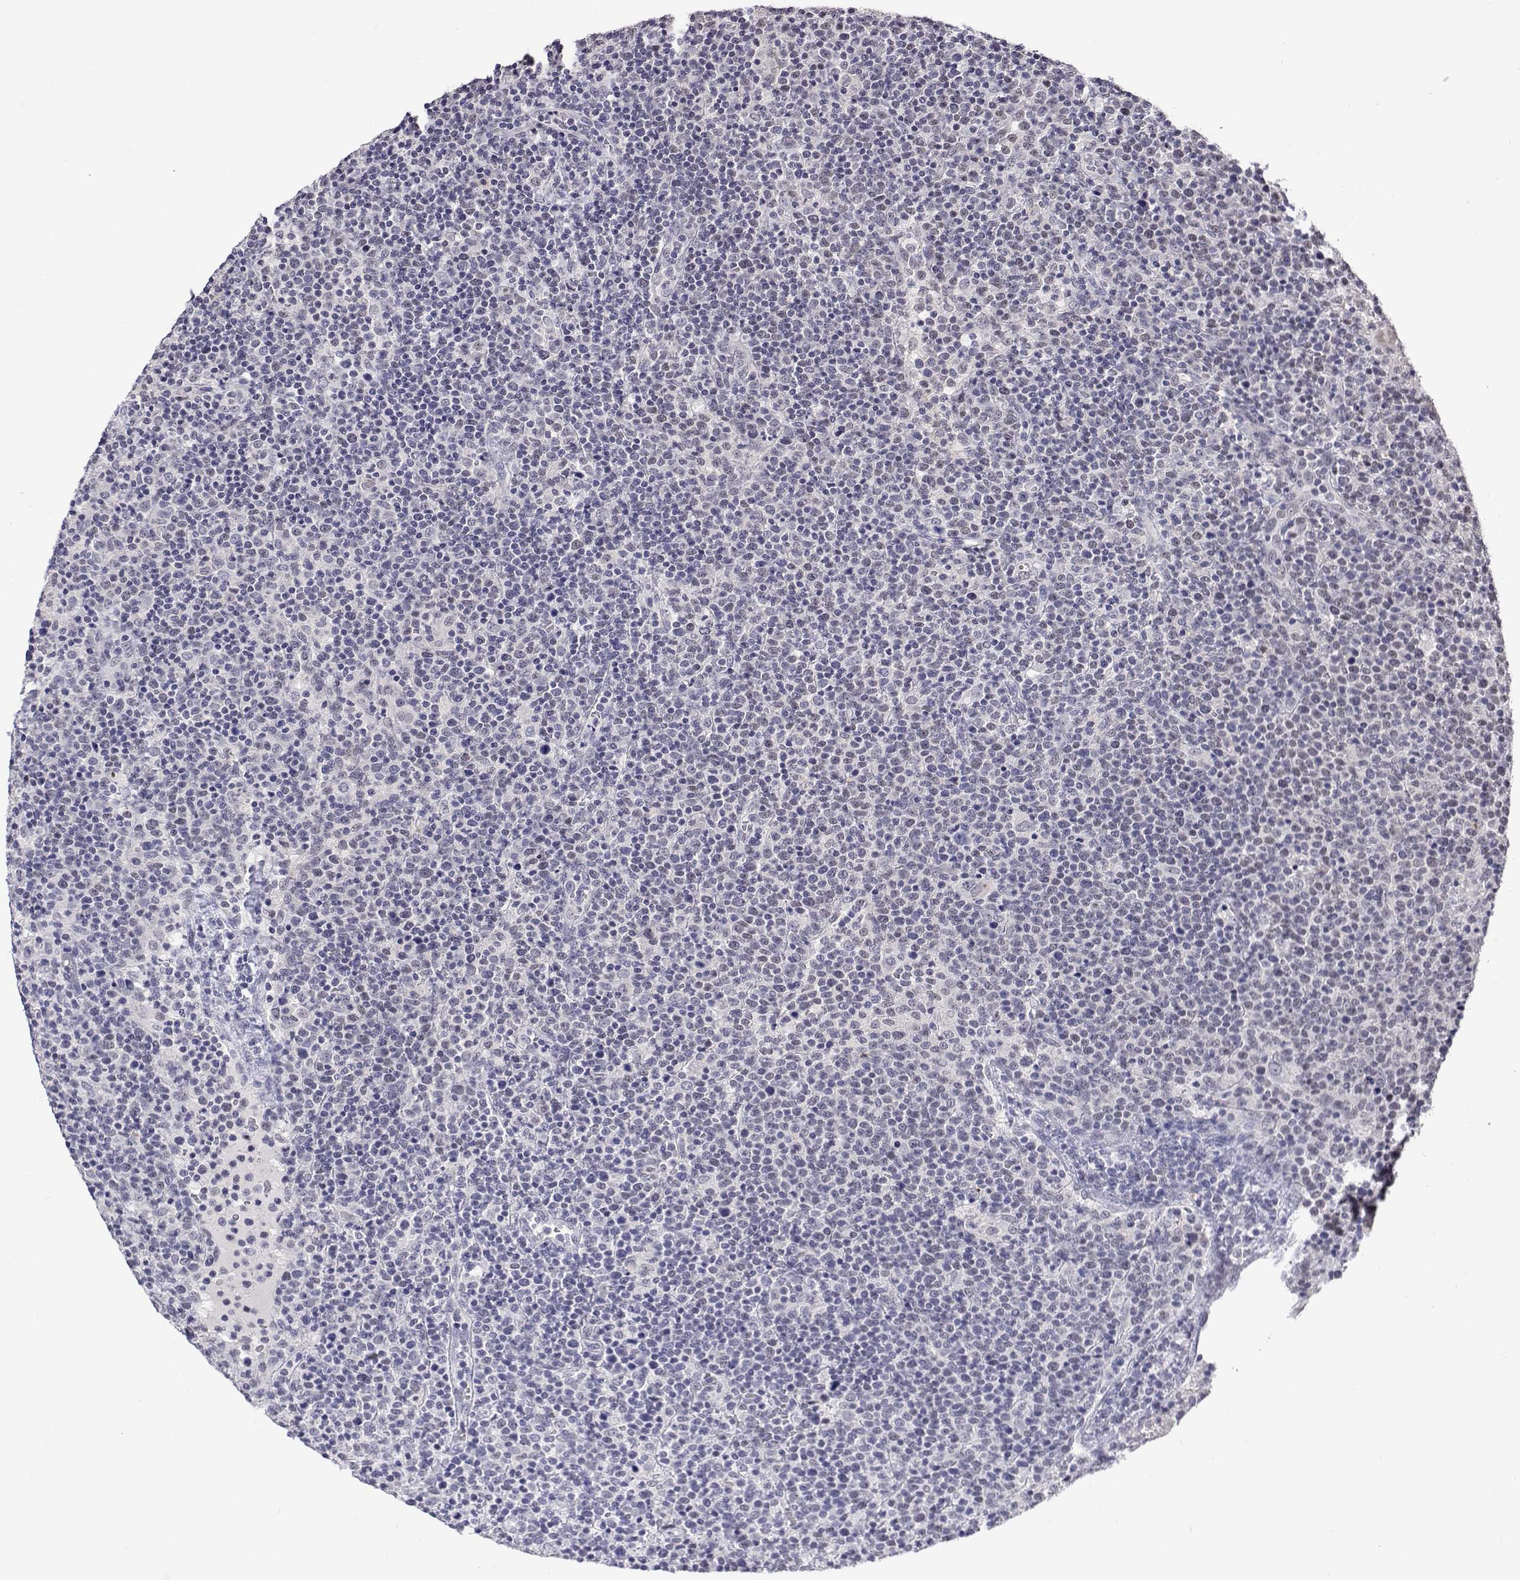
{"staining": {"intensity": "negative", "quantity": "none", "location": "none"}, "tissue": "lymphoma", "cell_type": "Tumor cells", "image_type": "cancer", "snomed": [{"axis": "morphology", "description": "Malignant lymphoma, non-Hodgkin's type, High grade"}, {"axis": "topography", "description": "Lymph node"}], "caption": "Immunohistochemistry image of neoplastic tissue: human lymphoma stained with DAB displays no significant protein positivity in tumor cells.", "gene": "HNRNPA0", "patient": {"sex": "male", "age": 61}}